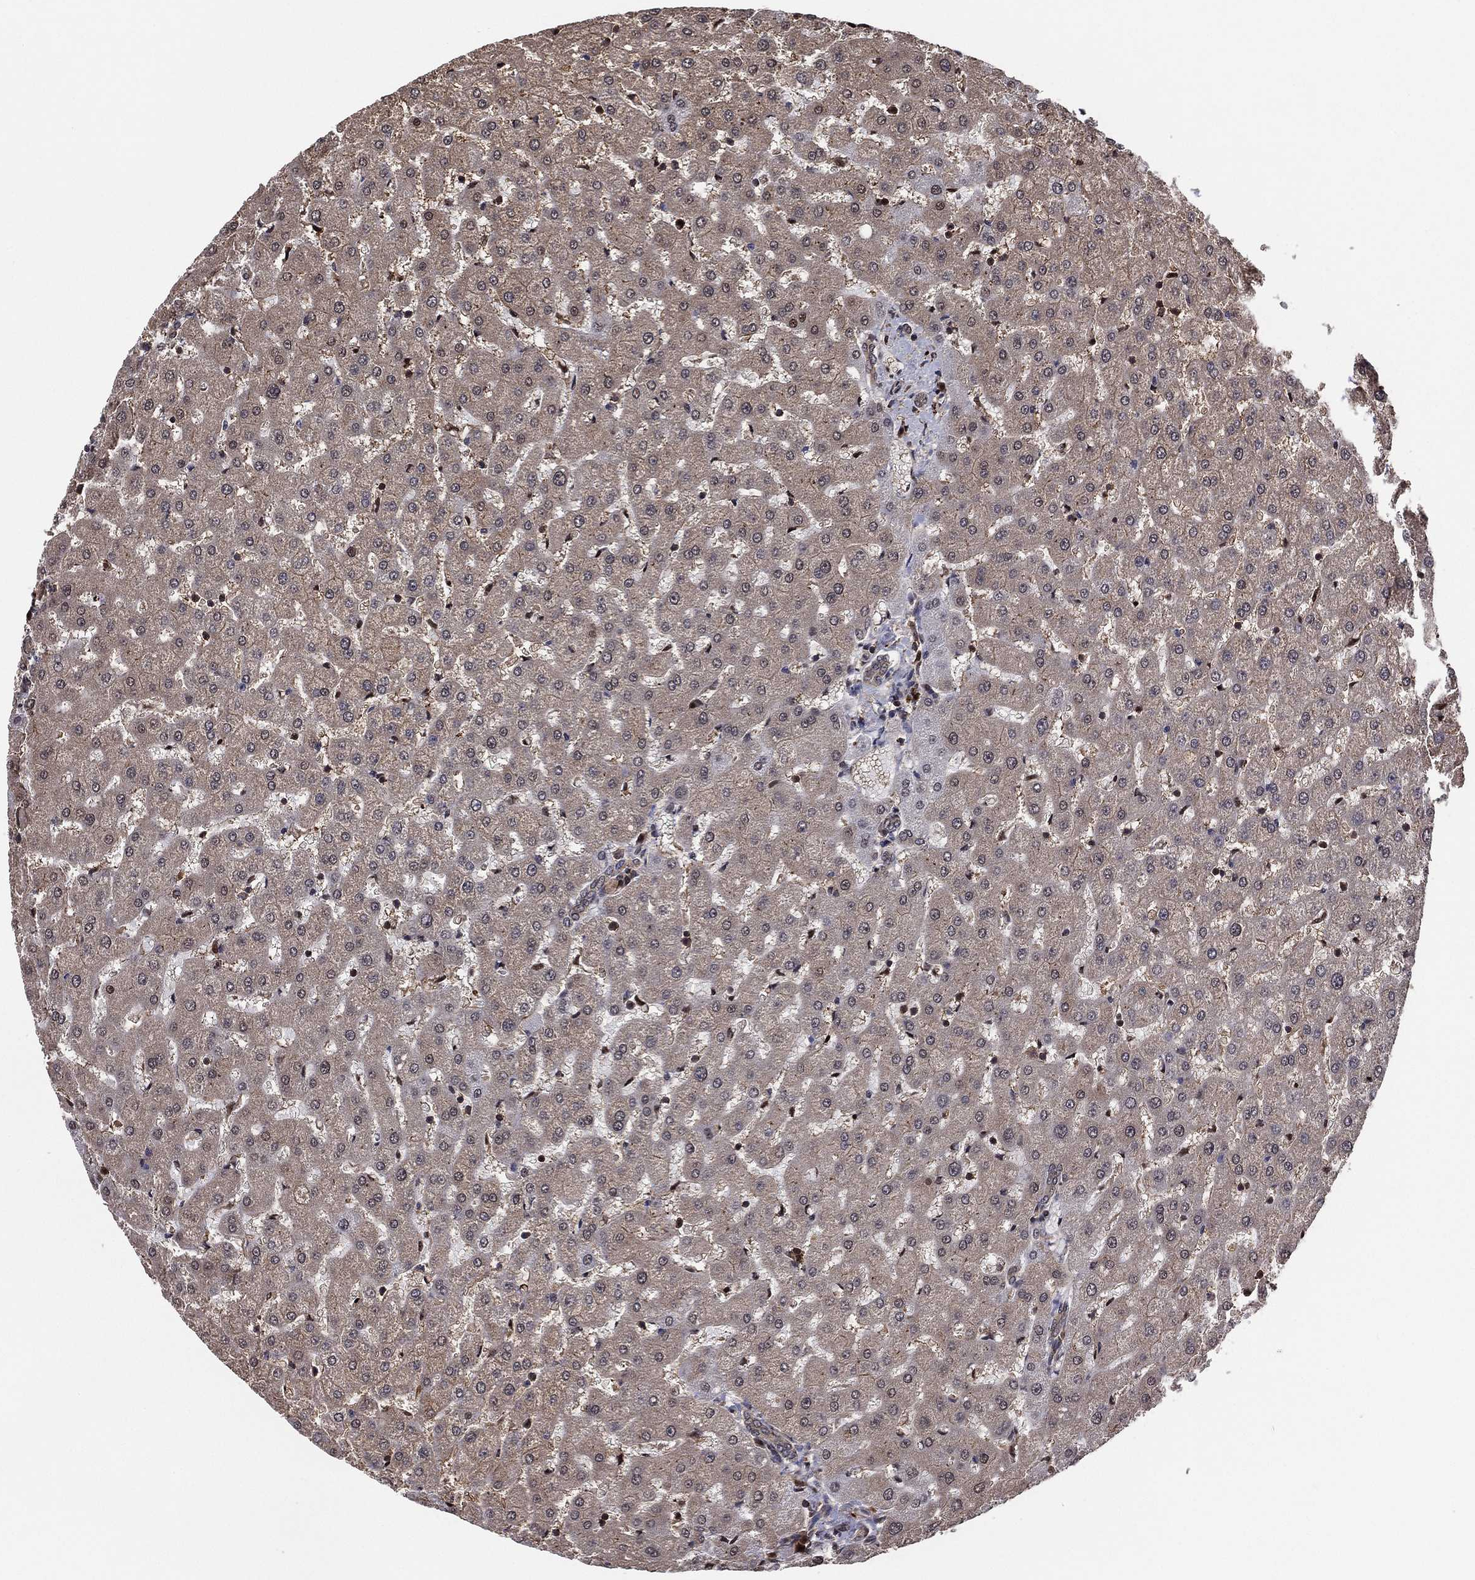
{"staining": {"intensity": "weak", "quantity": "25%-75%", "location": "cytoplasmic/membranous"}, "tissue": "liver", "cell_type": "Cholangiocytes", "image_type": "normal", "snomed": [{"axis": "morphology", "description": "Normal tissue, NOS"}, {"axis": "topography", "description": "Liver"}], "caption": "Brown immunohistochemical staining in benign human liver reveals weak cytoplasmic/membranous expression in approximately 25%-75% of cholangiocytes.", "gene": "ICOSLG", "patient": {"sex": "female", "age": 50}}